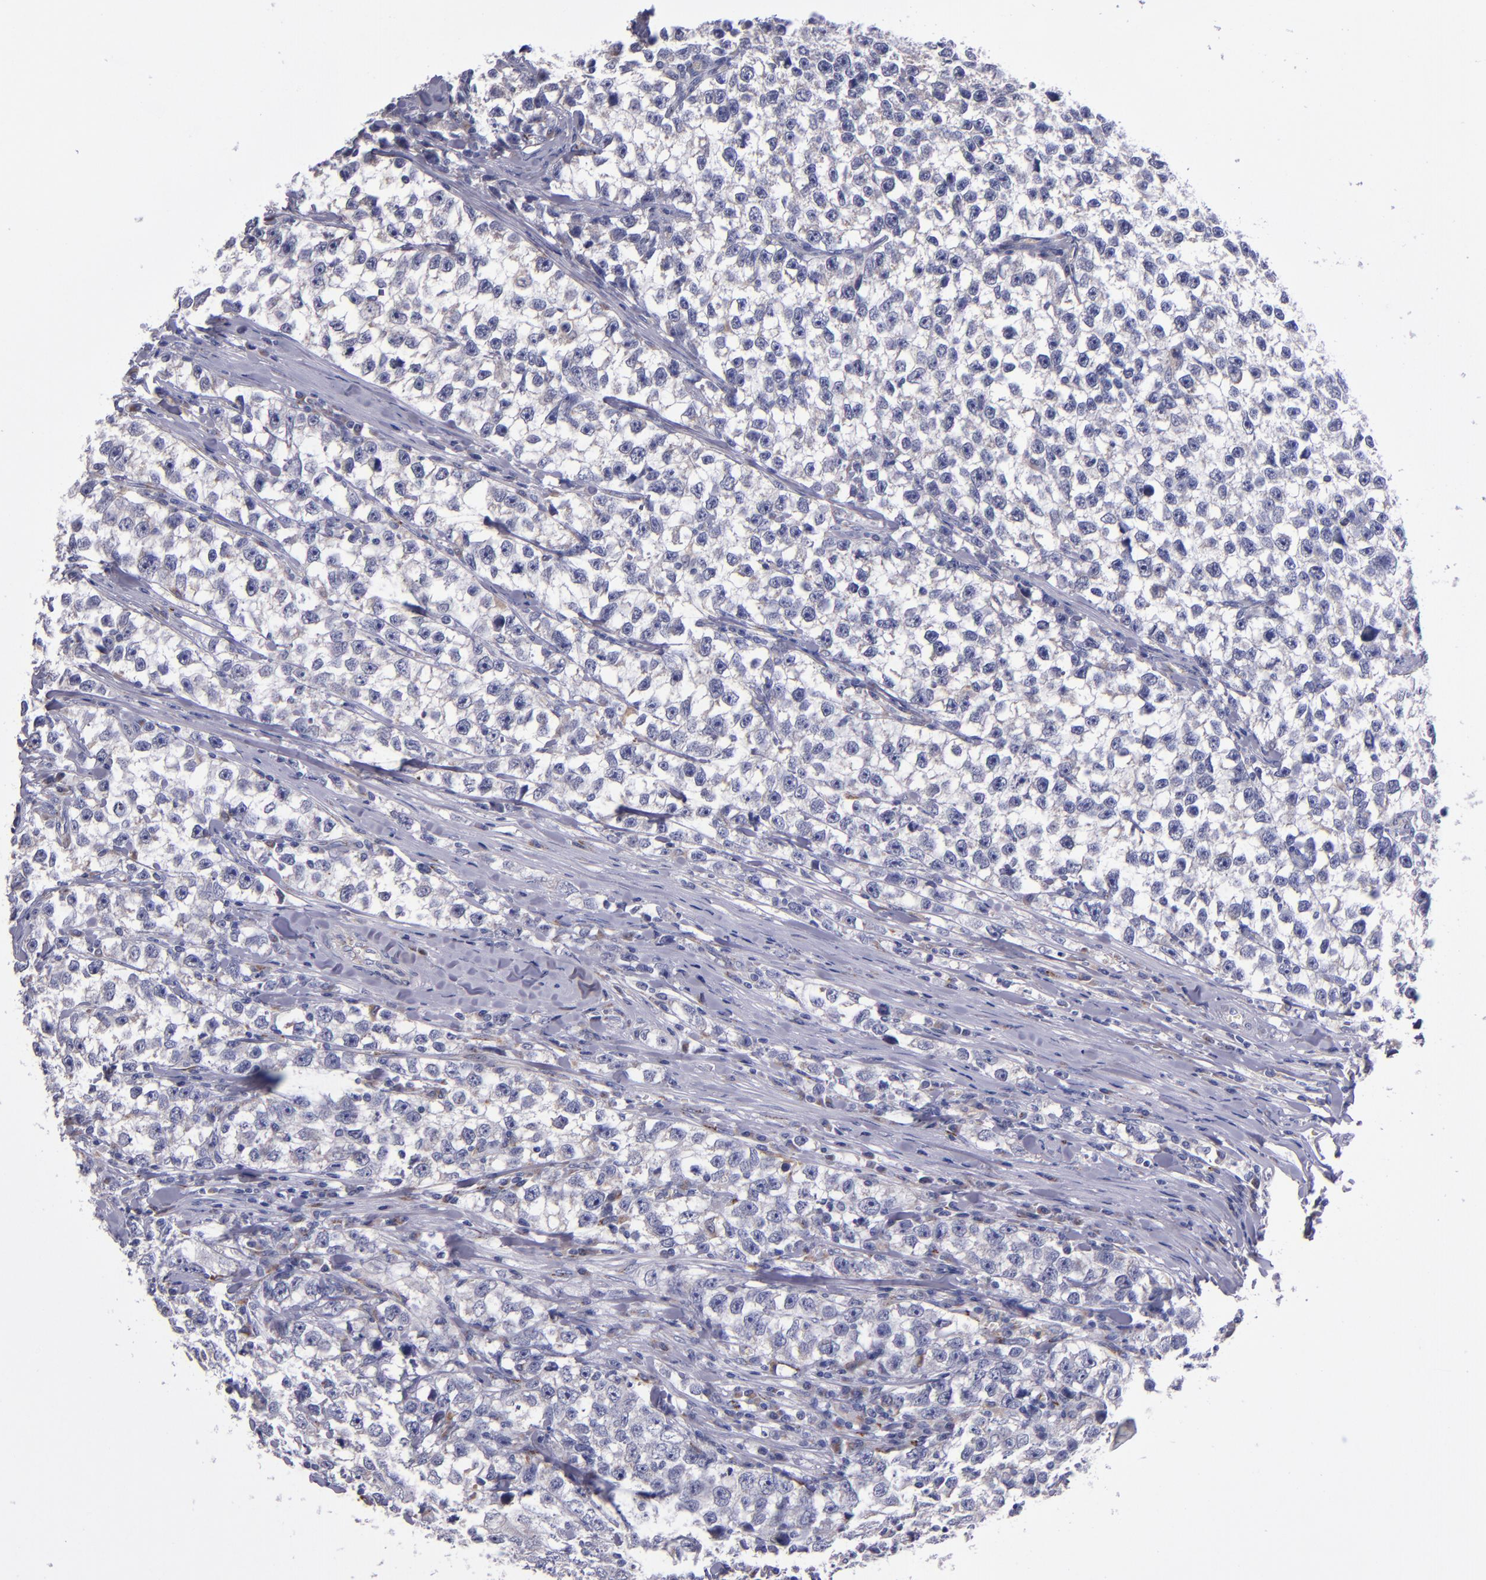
{"staining": {"intensity": "negative", "quantity": "none", "location": "none"}, "tissue": "testis cancer", "cell_type": "Tumor cells", "image_type": "cancer", "snomed": [{"axis": "morphology", "description": "Seminoma, NOS"}, {"axis": "morphology", "description": "Carcinoma, Embryonal, NOS"}, {"axis": "topography", "description": "Testis"}], "caption": "Photomicrograph shows no protein positivity in tumor cells of embryonal carcinoma (testis) tissue.", "gene": "RAB41", "patient": {"sex": "male", "age": 30}}